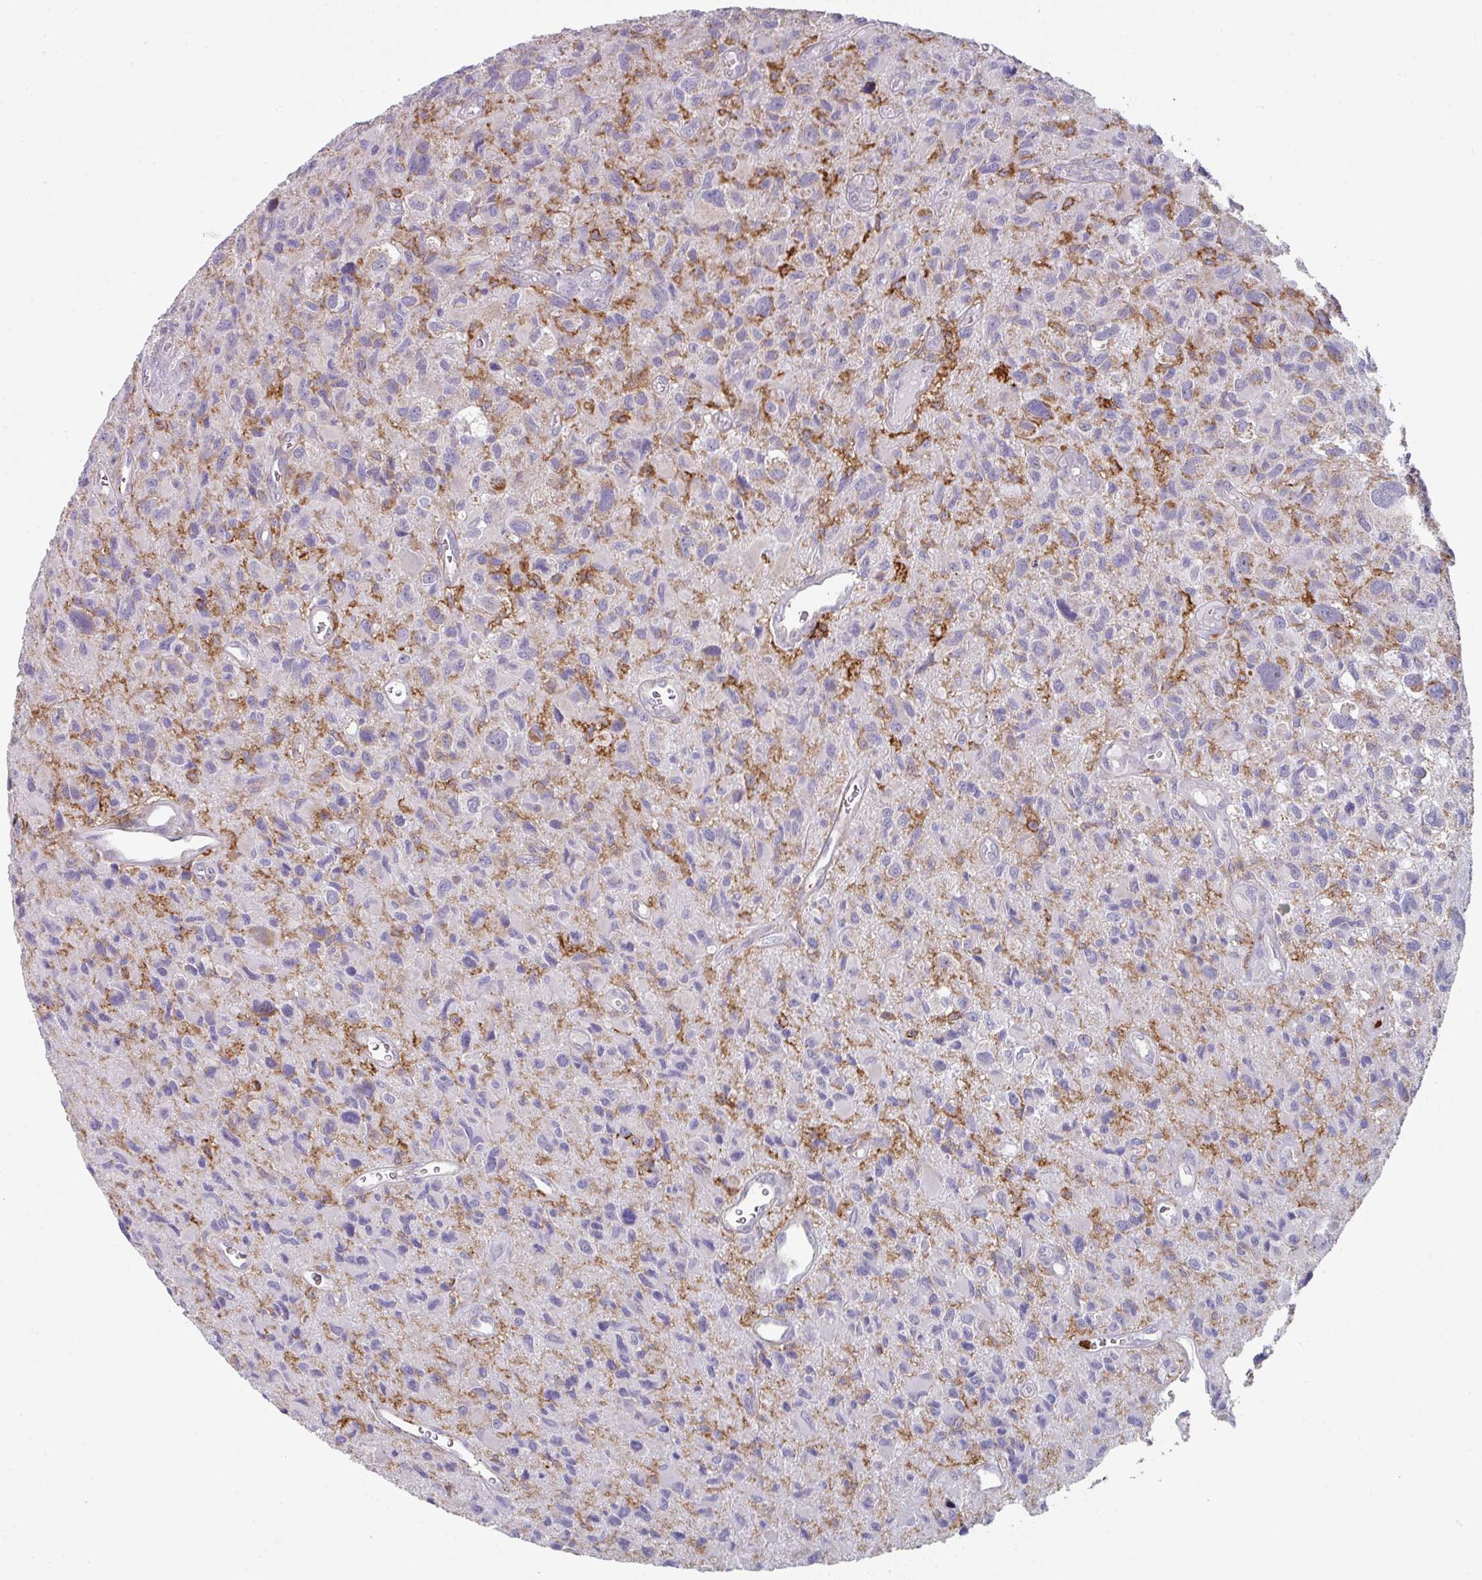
{"staining": {"intensity": "negative", "quantity": "none", "location": "none"}, "tissue": "glioma", "cell_type": "Tumor cells", "image_type": "cancer", "snomed": [{"axis": "morphology", "description": "Glioma, malignant, High grade"}, {"axis": "topography", "description": "Brain"}], "caption": "Photomicrograph shows no protein expression in tumor cells of glioma tissue.", "gene": "EXOSC5", "patient": {"sex": "male", "age": 76}}